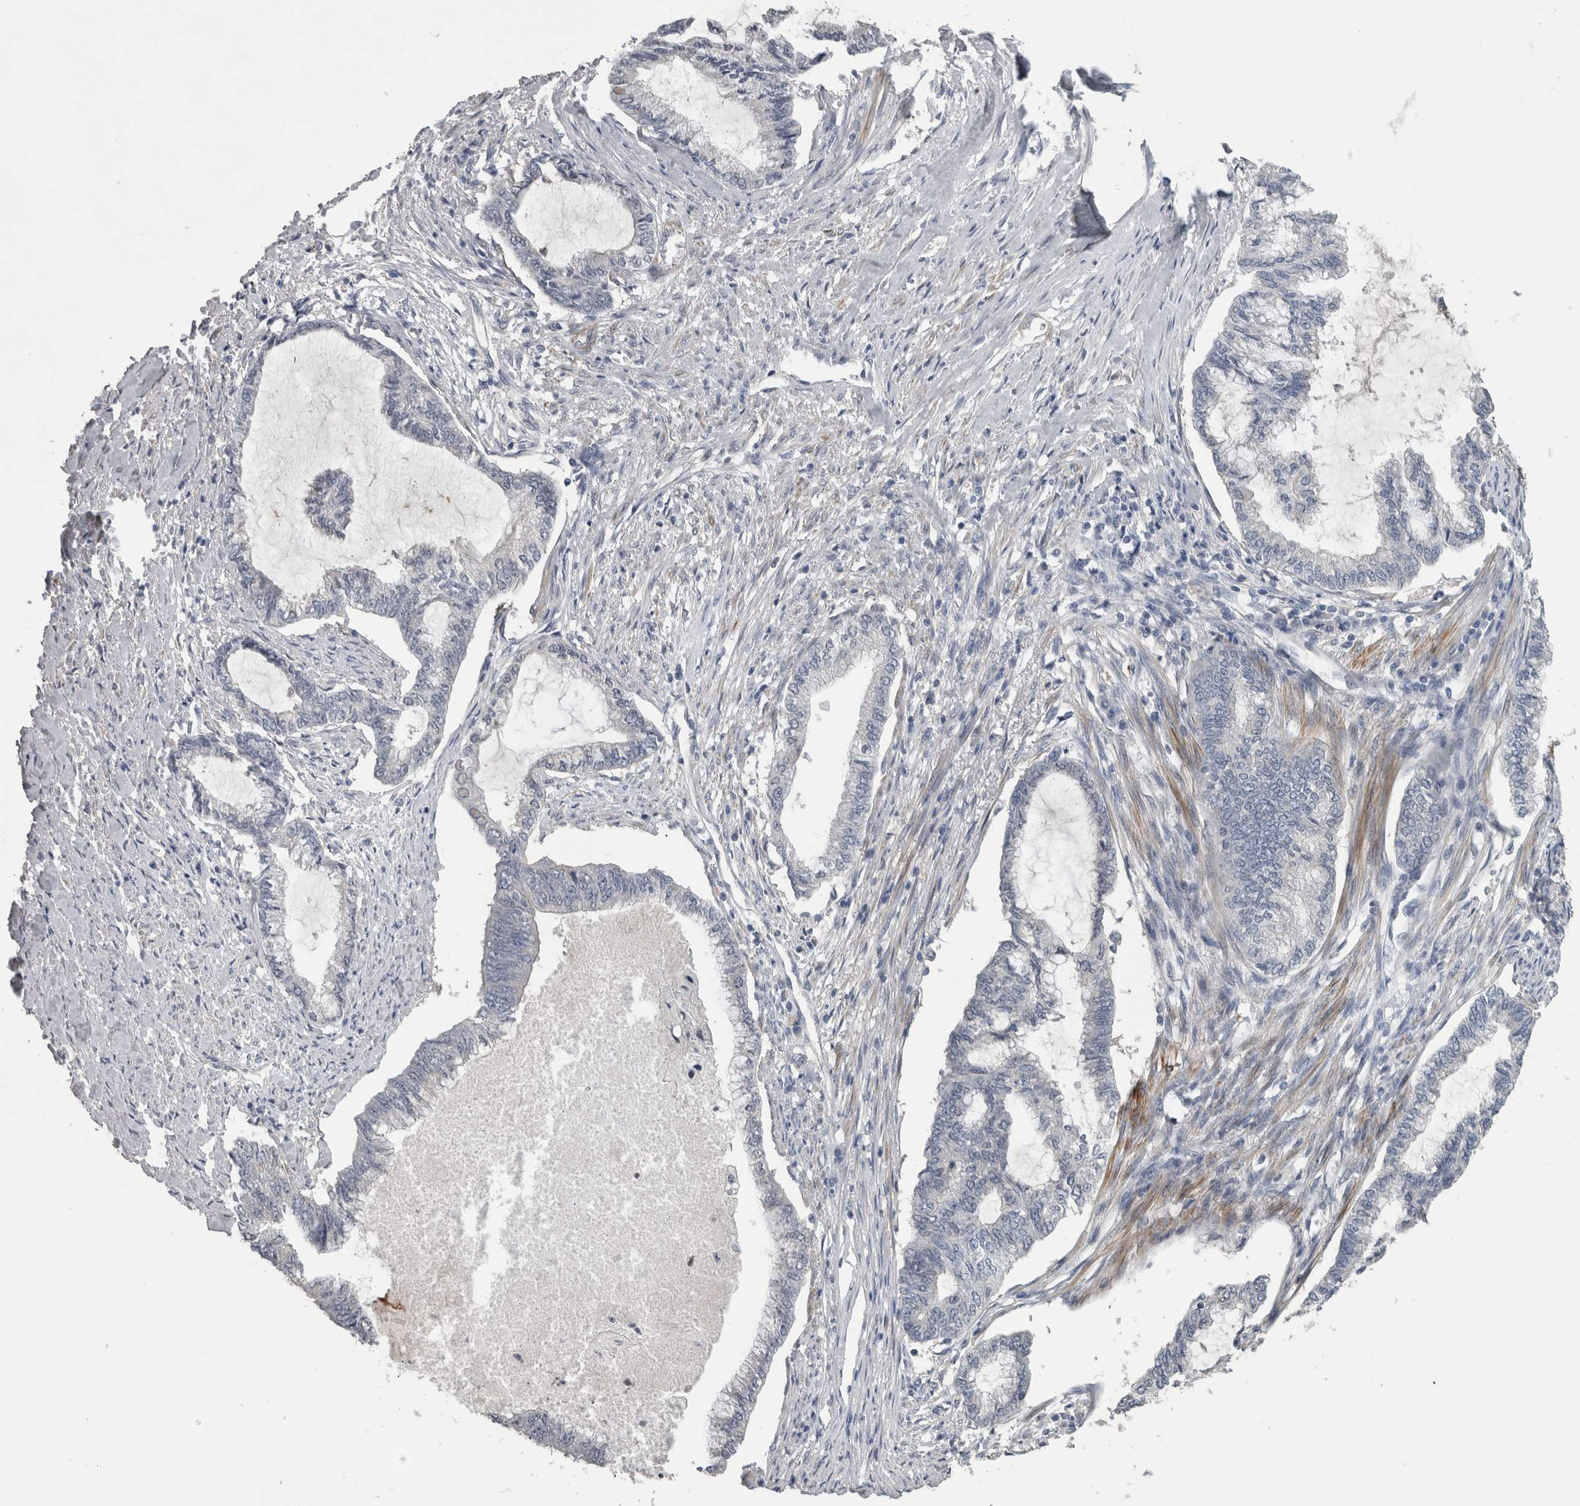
{"staining": {"intensity": "negative", "quantity": "none", "location": "none"}, "tissue": "endometrial cancer", "cell_type": "Tumor cells", "image_type": "cancer", "snomed": [{"axis": "morphology", "description": "Adenocarcinoma, NOS"}, {"axis": "topography", "description": "Endometrium"}], "caption": "An image of adenocarcinoma (endometrial) stained for a protein reveals no brown staining in tumor cells. Nuclei are stained in blue.", "gene": "NAPRT", "patient": {"sex": "female", "age": 86}}